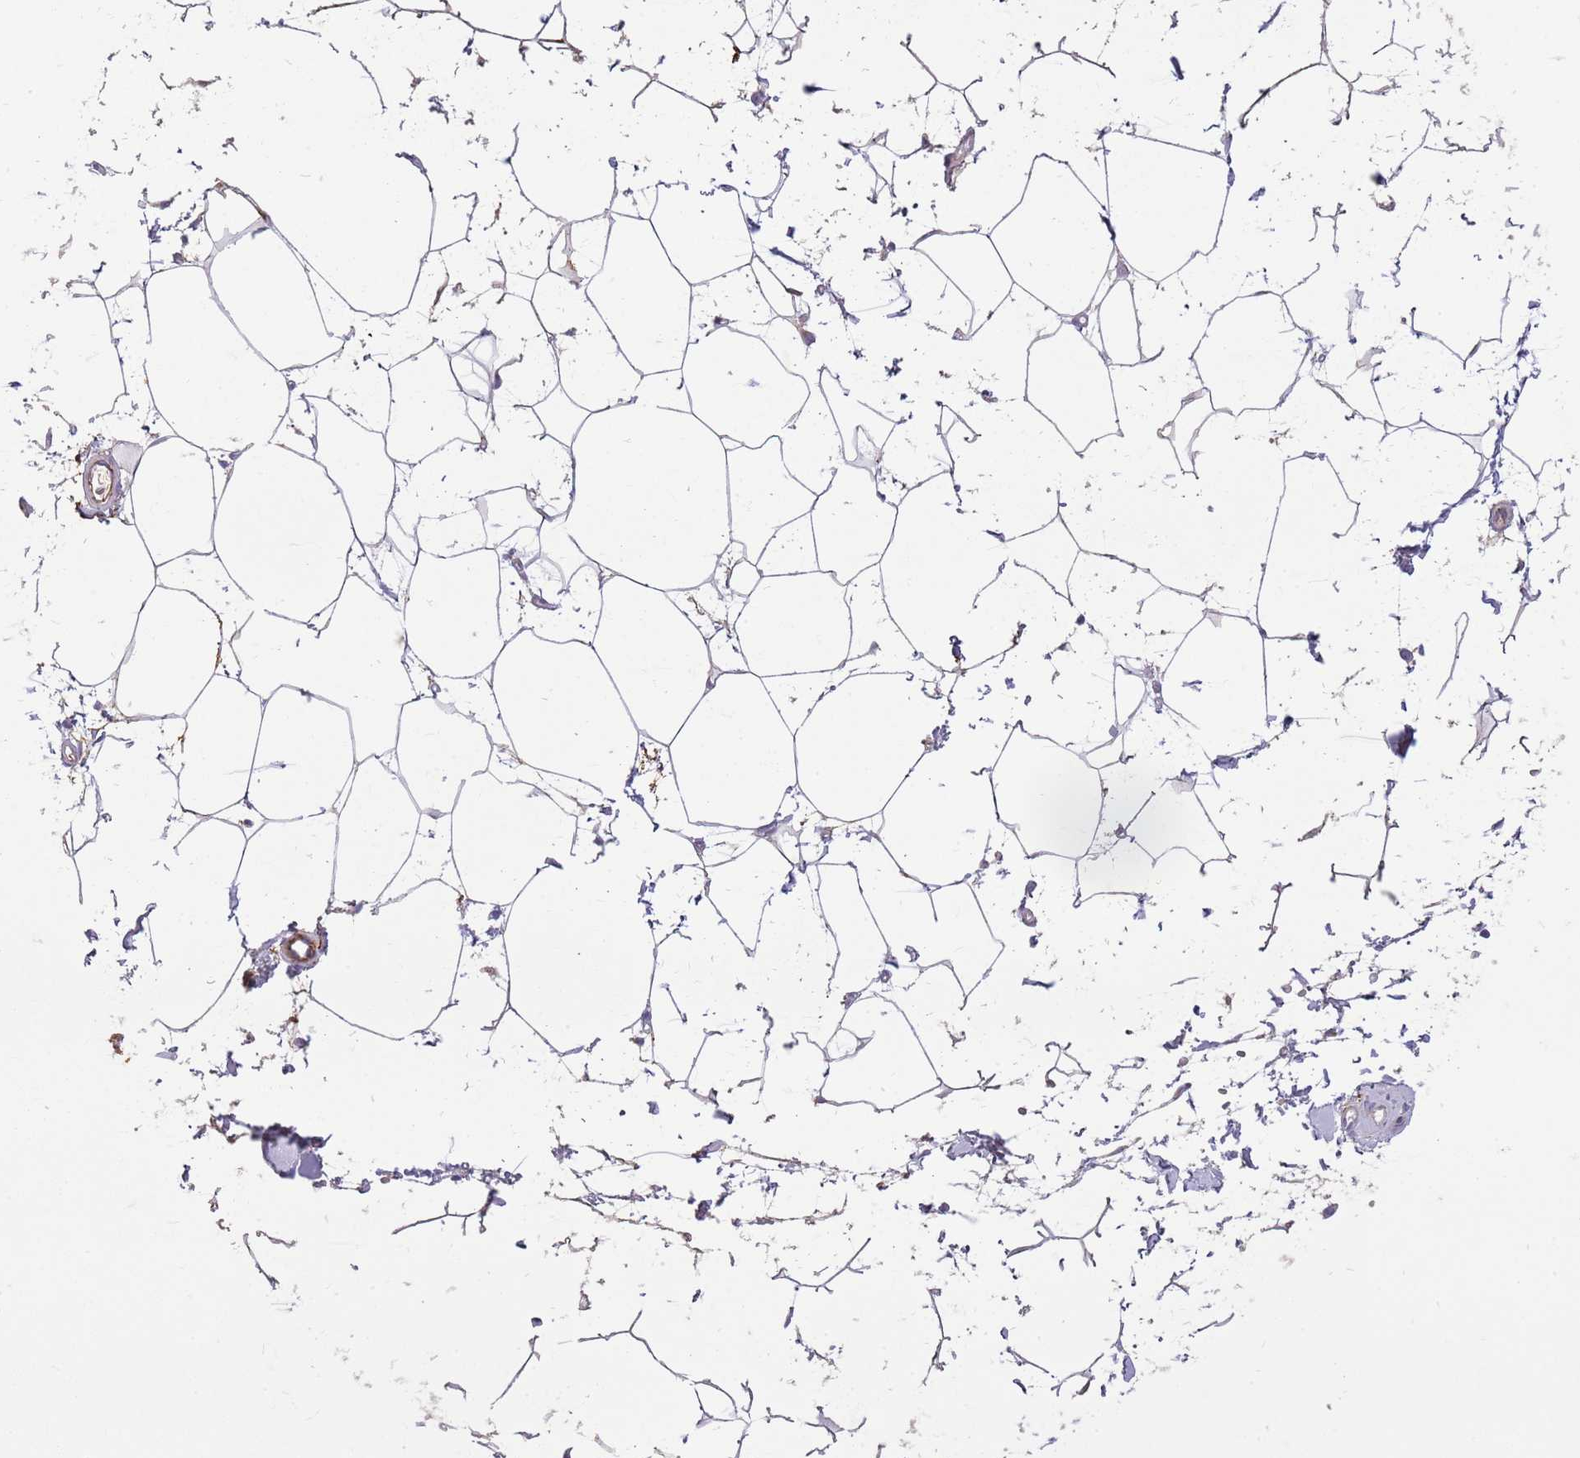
{"staining": {"intensity": "negative", "quantity": "none", "location": "none"}, "tissue": "adipose tissue", "cell_type": "Adipocytes", "image_type": "normal", "snomed": [{"axis": "morphology", "description": "Normal tissue, NOS"}, {"axis": "topography", "description": "Soft tissue"}, {"axis": "topography", "description": "Adipose tissue"}, {"axis": "topography", "description": "Vascular tissue"}, {"axis": "topography", "description": "Peripheral nerve tissue"}], "caption": "Adipocytes show no significant staining in unremarkable adipose tissue. Nuclei are stained in blue.", "gene": "LEPROTL1", "patient": {"sex": "male", "age": 74}}